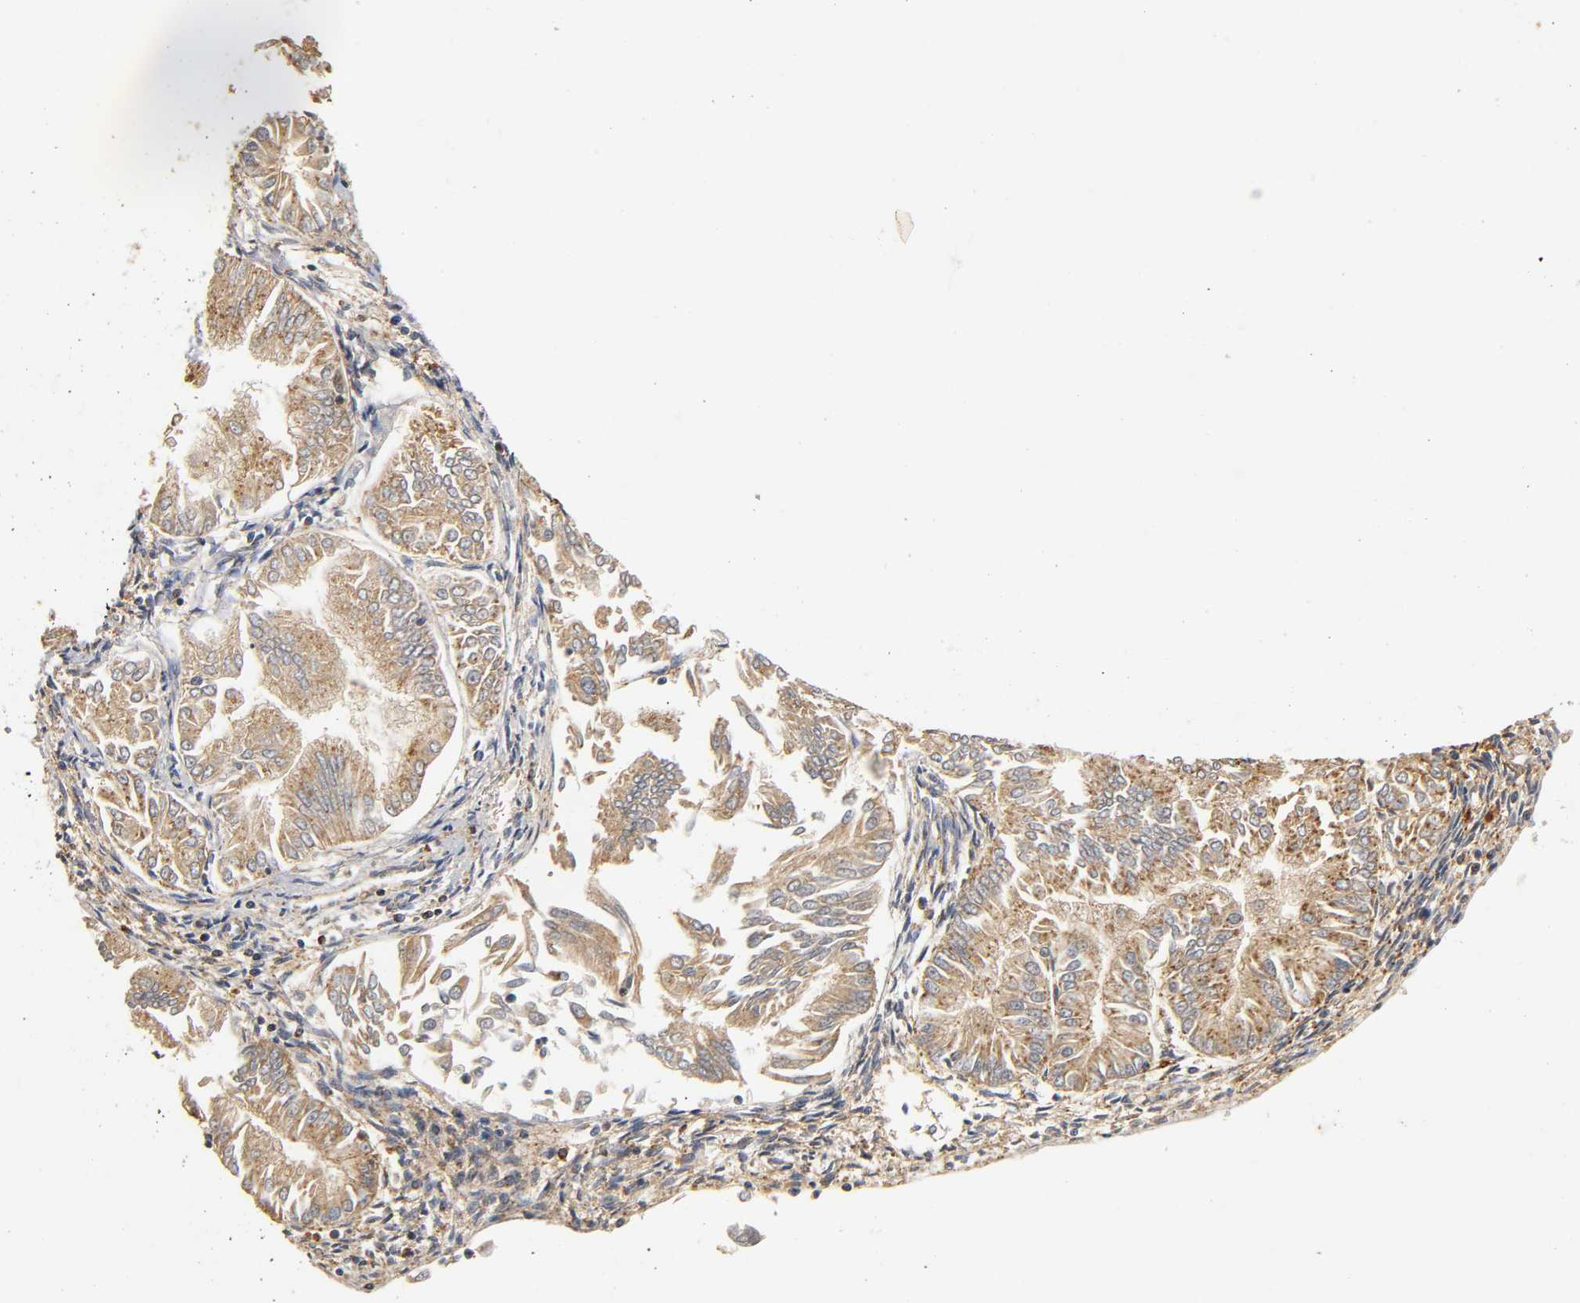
{"staining": {"intensity": "moderate", "quantity": ">75%", "location": "cytoplasmic/membranous"}, "tissue": "endometrial cancer", "cell_type": "Tumor cells", "image_type": "cancer", "snomed": [{"axis": "morphology", "description": "Adenocarcinoma, NOS"}, {"axis": "topography", "description": "Endometrium"}], "caption": "DAB immunohistochemical staining of human endometrial cancer reveals moderate cytoplasmic/membranous protein positivity in about >75% of tumor cells.", "gene": "SCAP", "patient": {"sex": "female", "age": 53}}